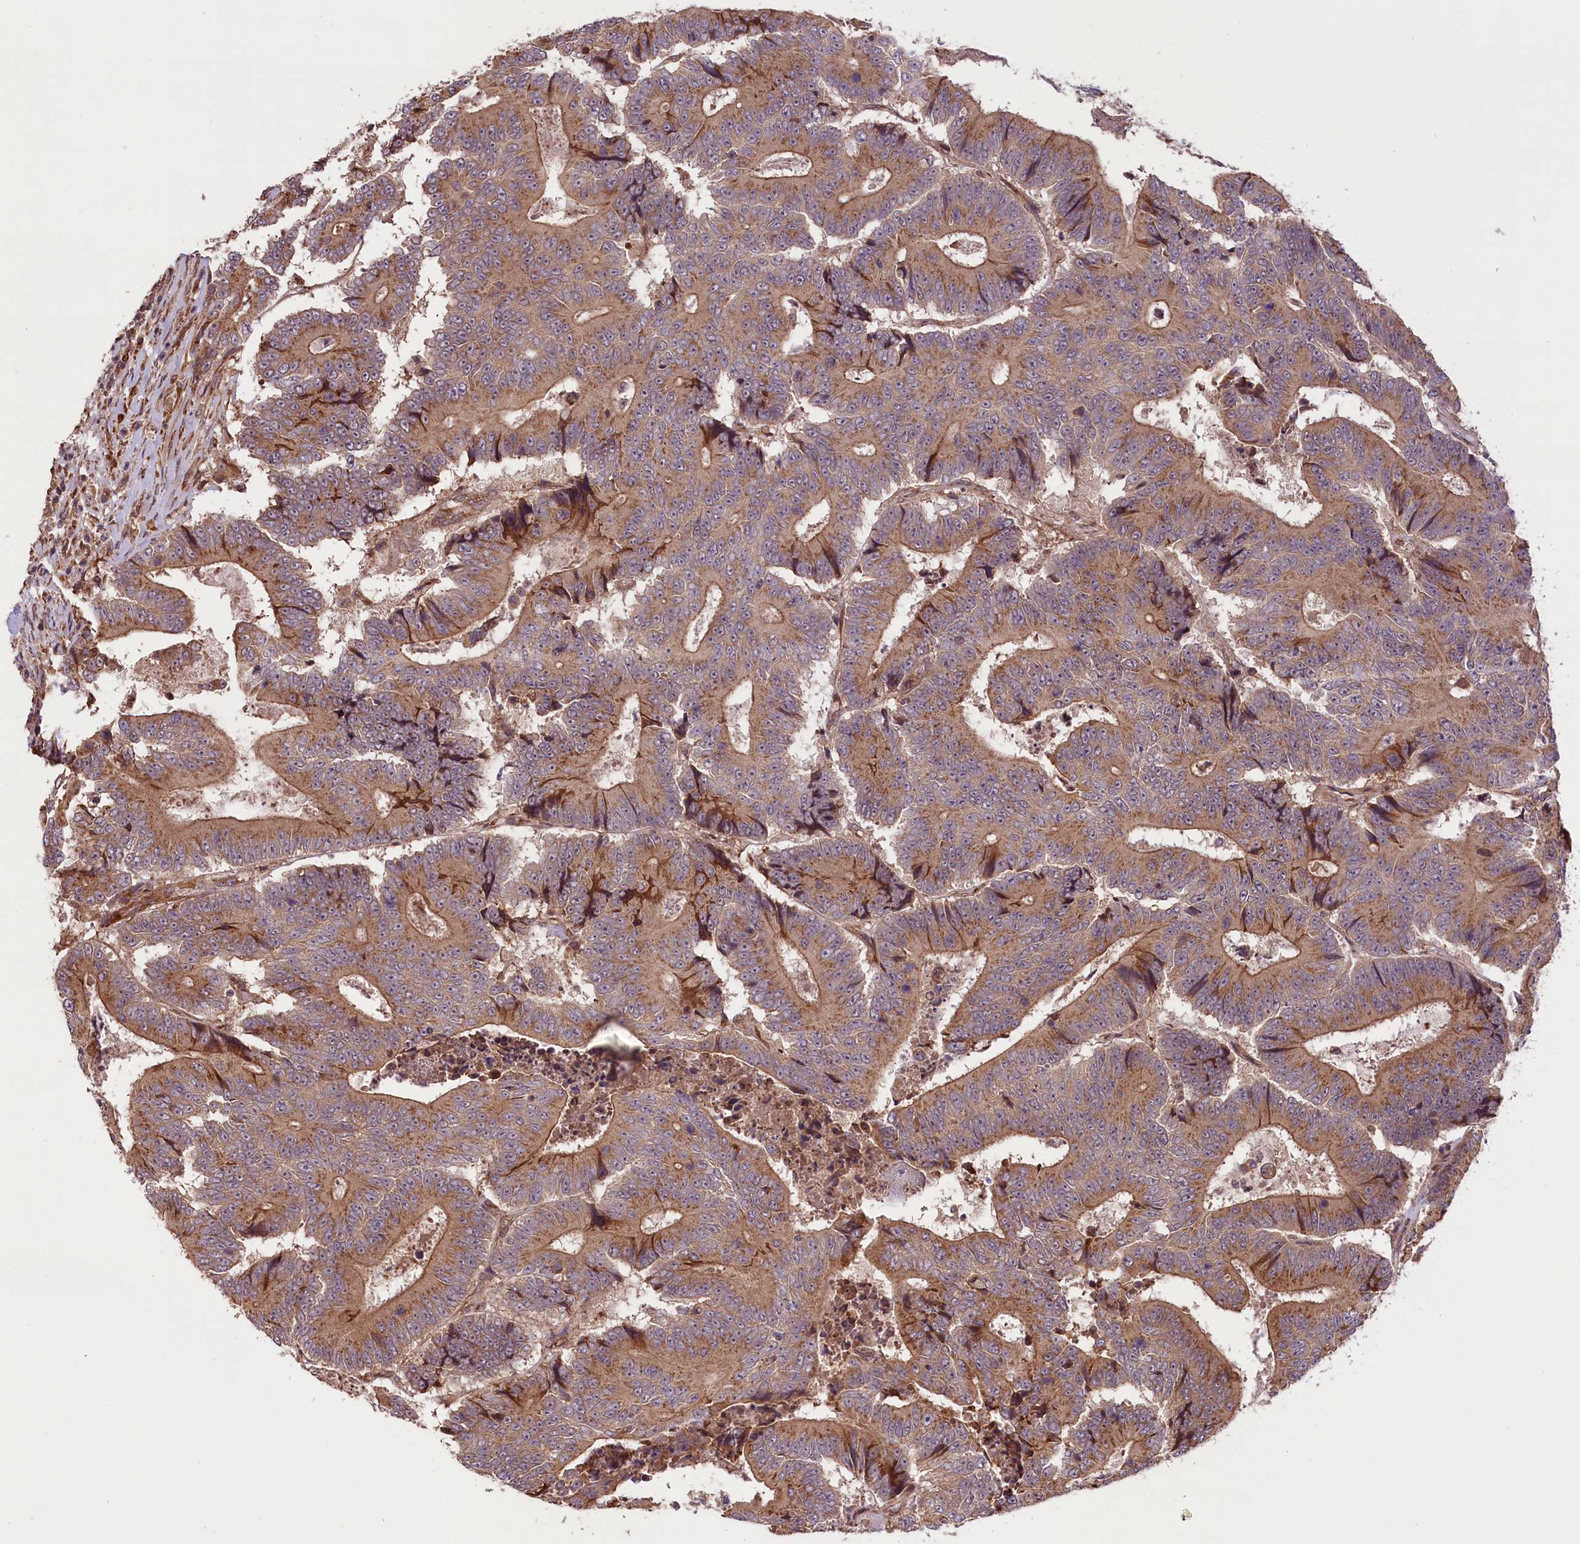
{"staining": {"intensity": "moderate", "quantity": ">75%", "location": "cytoplasmic/membranous"}, "tissue": "colorectal cancer", "cell_type": "Tumor cells", "image_type": "cancer", "snomed": [{"axis": "morphology", "description": "Adenocarcinoma, NOS"}, {"axis": "topography", "description": "Colon"}], "caption": "Colorectal cancer (adenocarcinoma) tissue displays moderate cytoplasmic/membranous positivity in about >75% of tumor cells, visualized by immunohistochemistry. The staining was performed using DAB (3,3'-diaminobenzidine) to visualize the protein expression in brown, while the nuclei were stained in blue with hematoxylin (Magnification: 20x).", "gene": "HDAC5", "patient": {"sex": "male", "age": 83}}